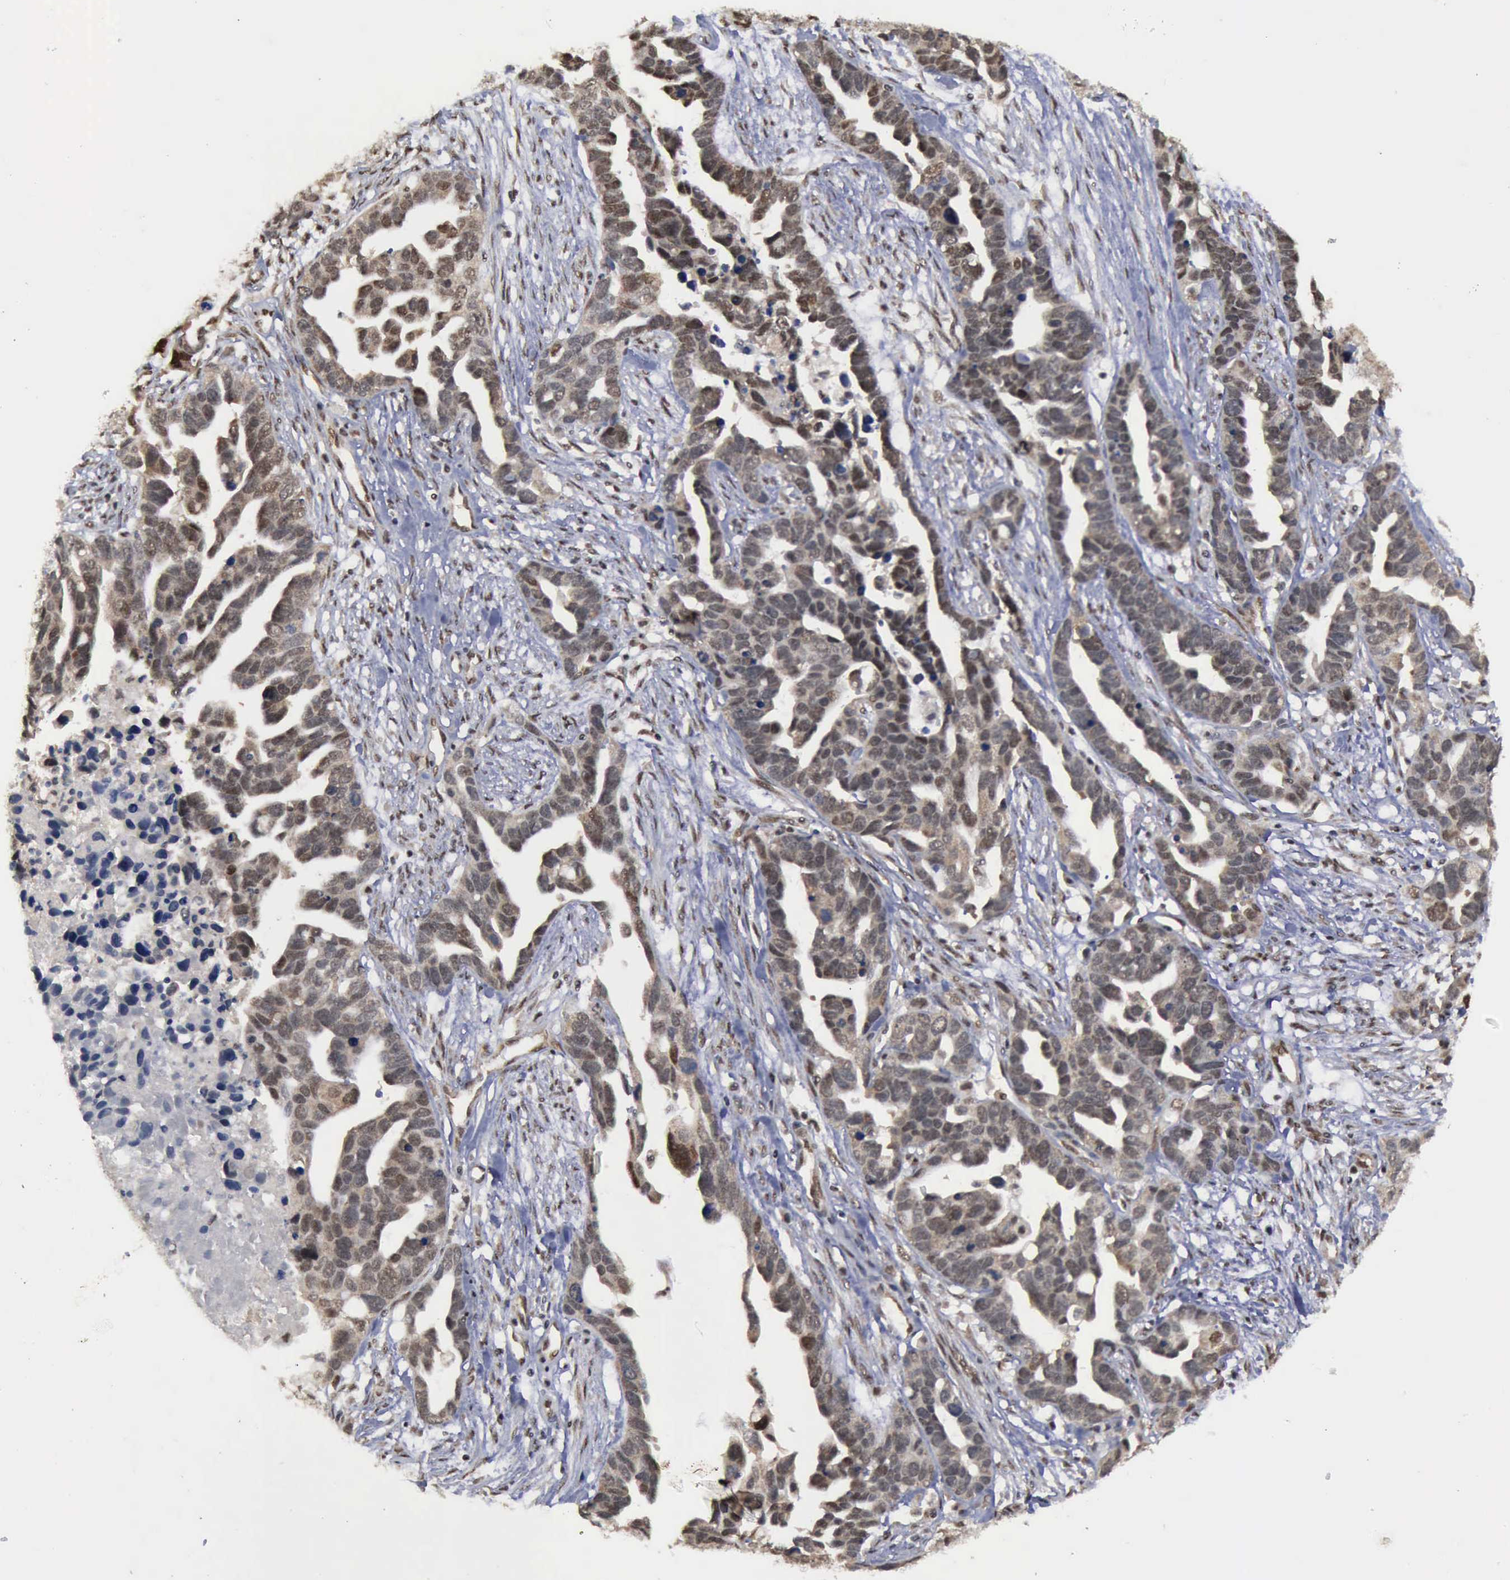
{"staining": {"intensity": "moderate", "quantity": ">75%", "location": "cytoplasmic/membranous,nuclear"}, "tissue": "ovarian cancer", "cell_type": "Tumor cells", "image_type": "cancer", "snomed": [{"axis": "morphology", "description": "Cystadenocarcinoma, serous, NOS"}, {"axis": "topography", "description": "Ovary"}], "caption": "Protein expression analysis of serous cystadenocarcinoma (ovarian) displays moderate cytoplasmic/membranous and nuclear expression in approximately >75% of tumor cells.", "gene": "RTCB", "patient": {"sex": "female", "age": 54}}